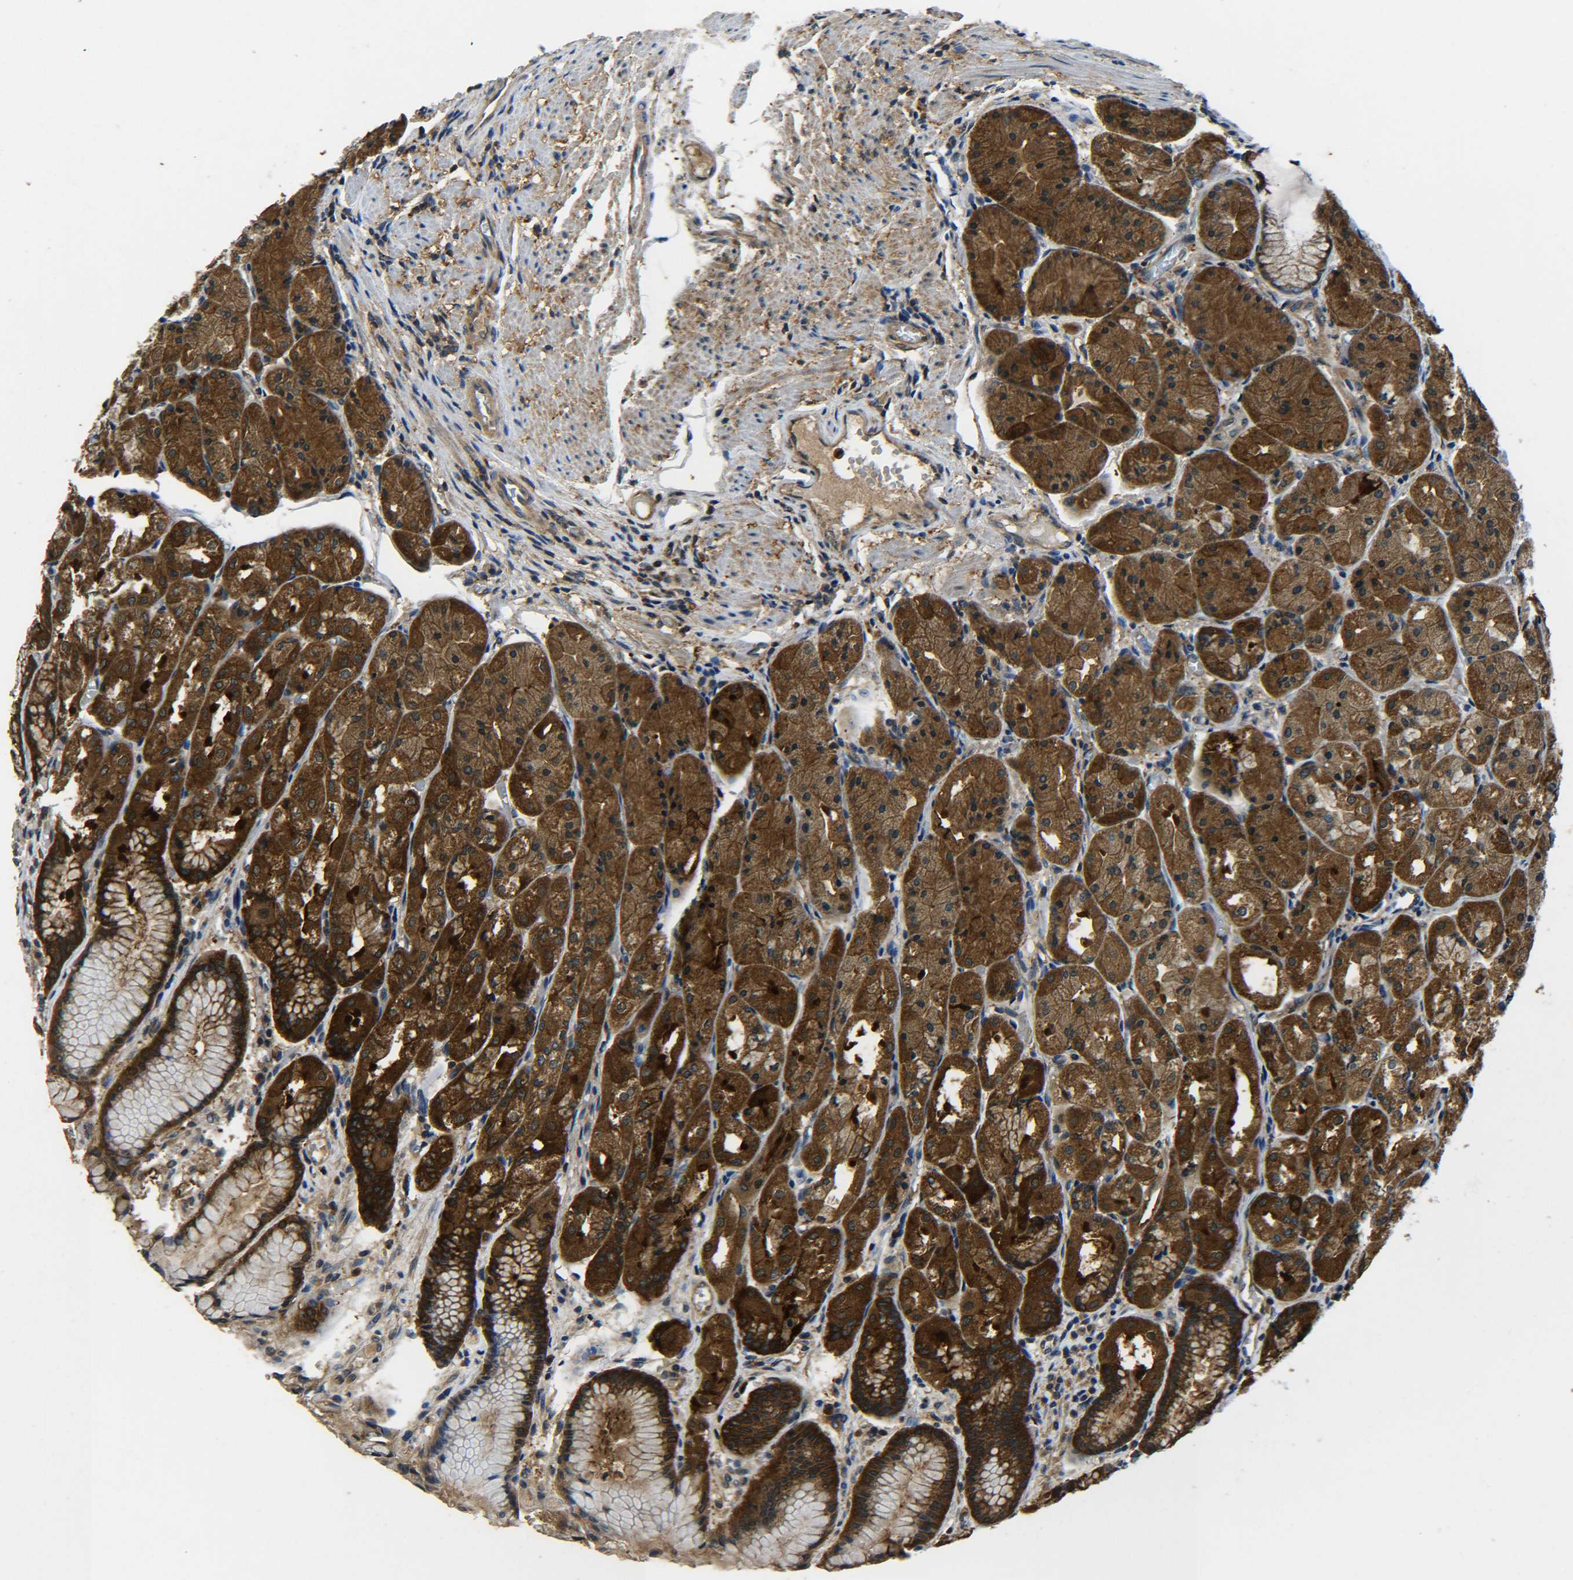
{"staining": {"intensity": "strong", "quantity": ">75%", "location": "cytoplasmic/membranous"}, "tissue": "stomach", "cell_type": "Glandular cells", "image_type": "normal", "snomed": [{"axis": "morphology", "description": "Normal tissue, NOS"}, {"axis": "topography", "description": "Stomach, upper"}], "caption": "Stomach stained with a brown dye displays strong cytoplasmic/membranous positive staining in about >75% of glandular cells.", "gene": "PREB", "patient": {"sex": "male", "age": 72}}